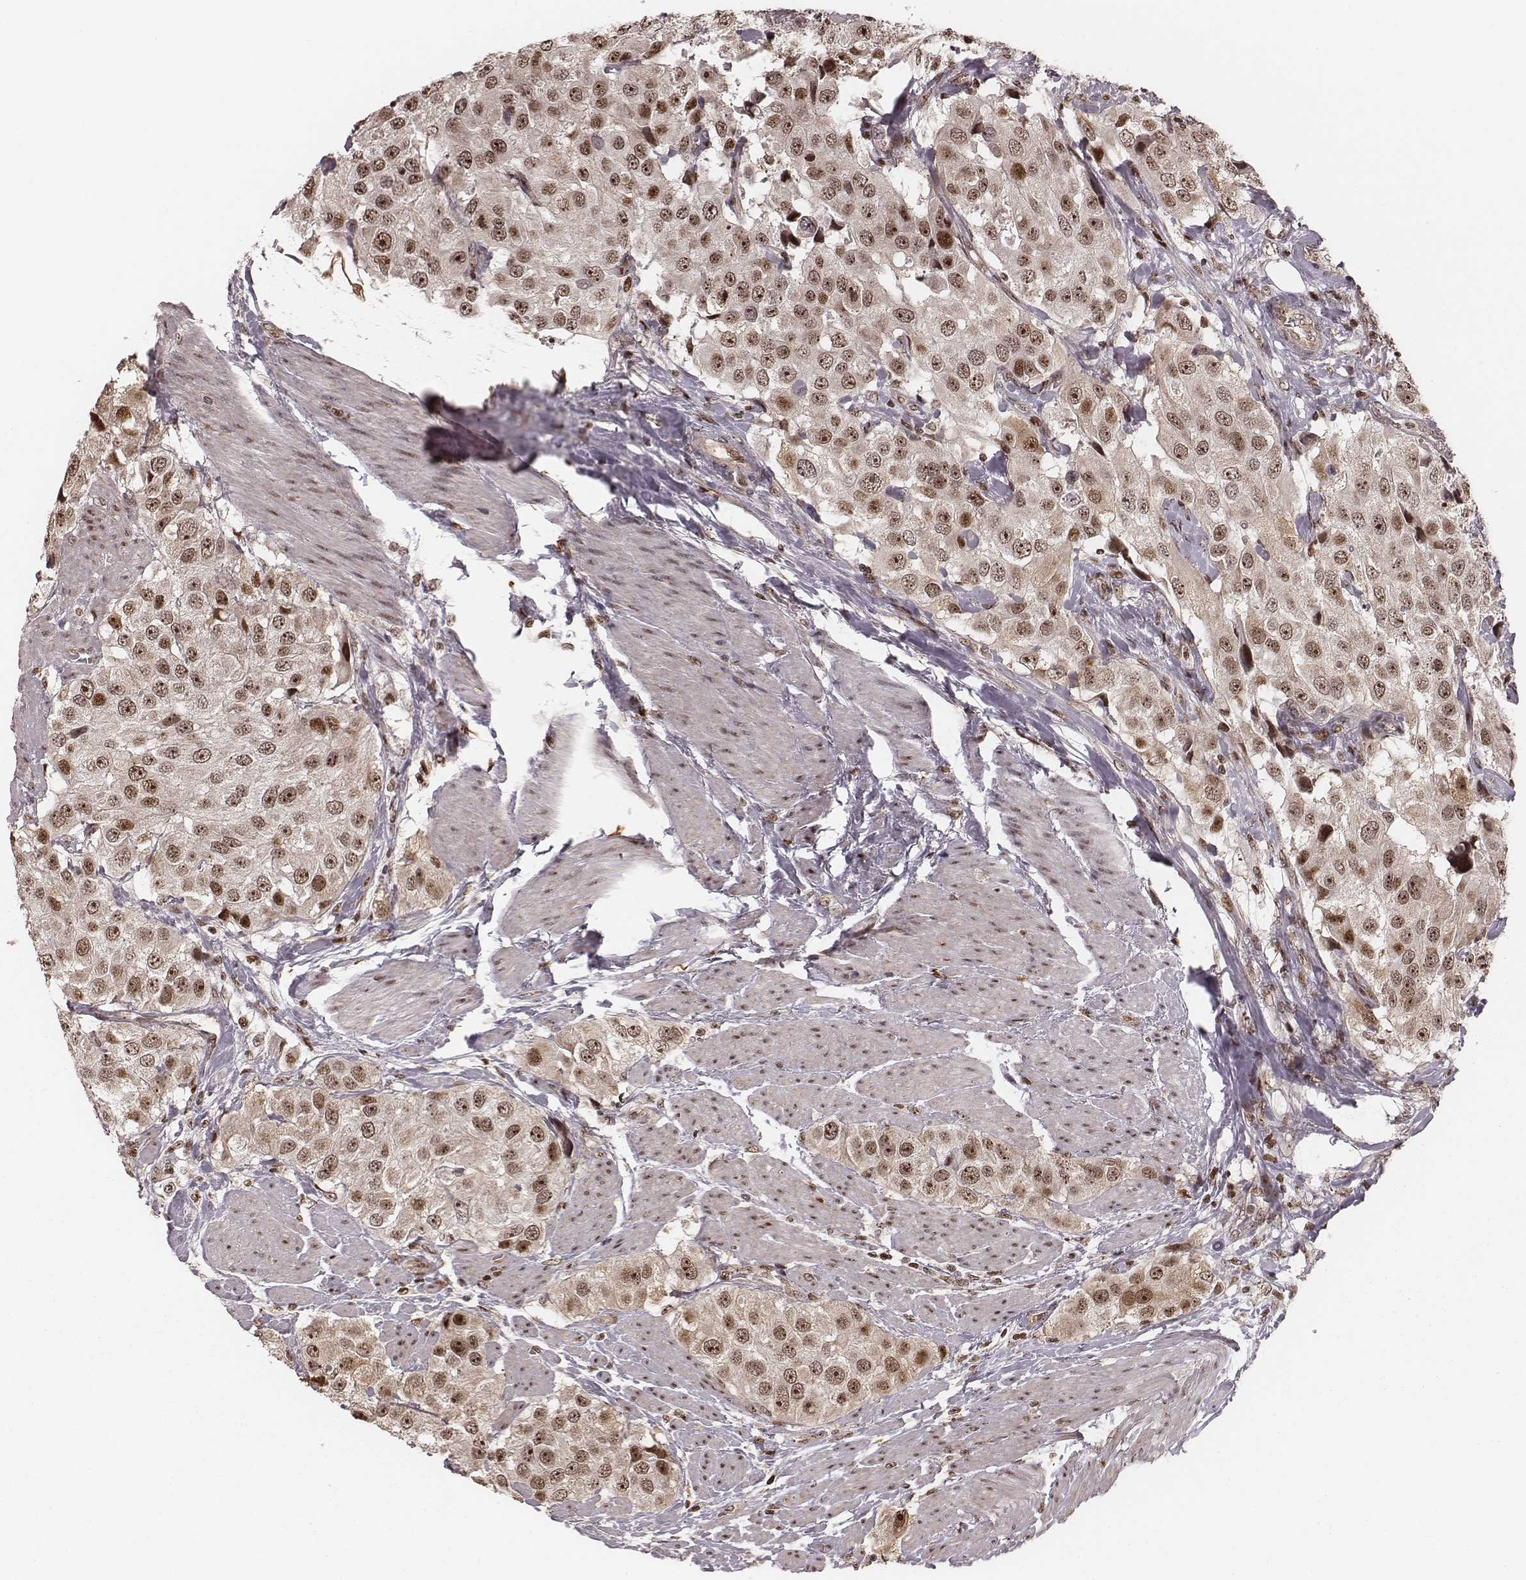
{"staining": {"intensity": "moderate", "quantity": ">75%", "location": "cytoplasmic/membranous,nuclear"}, "tissue": "urothelial cancer", "cell_type": "Tumor cells", "image_type": "cancer", "snomed": [{"axis": "morphology", "description": "Urothelial carcinoma, High grade"}, {"axis": "topography", "description": "Urinary bladder"}], "caption": "DAB (3,3'-diaminobenzidine) immunohistochemical staining of human urothelial carcinoma (high-grade) reveals moderate cytoplasmic/membranous and nuclear protein staining in about >75% of tumor cells. (Brightfield microscopy of DAB IHC at high magnification).", "gene": "VRK3", "patient": {"sex": "female", "age": 64}}